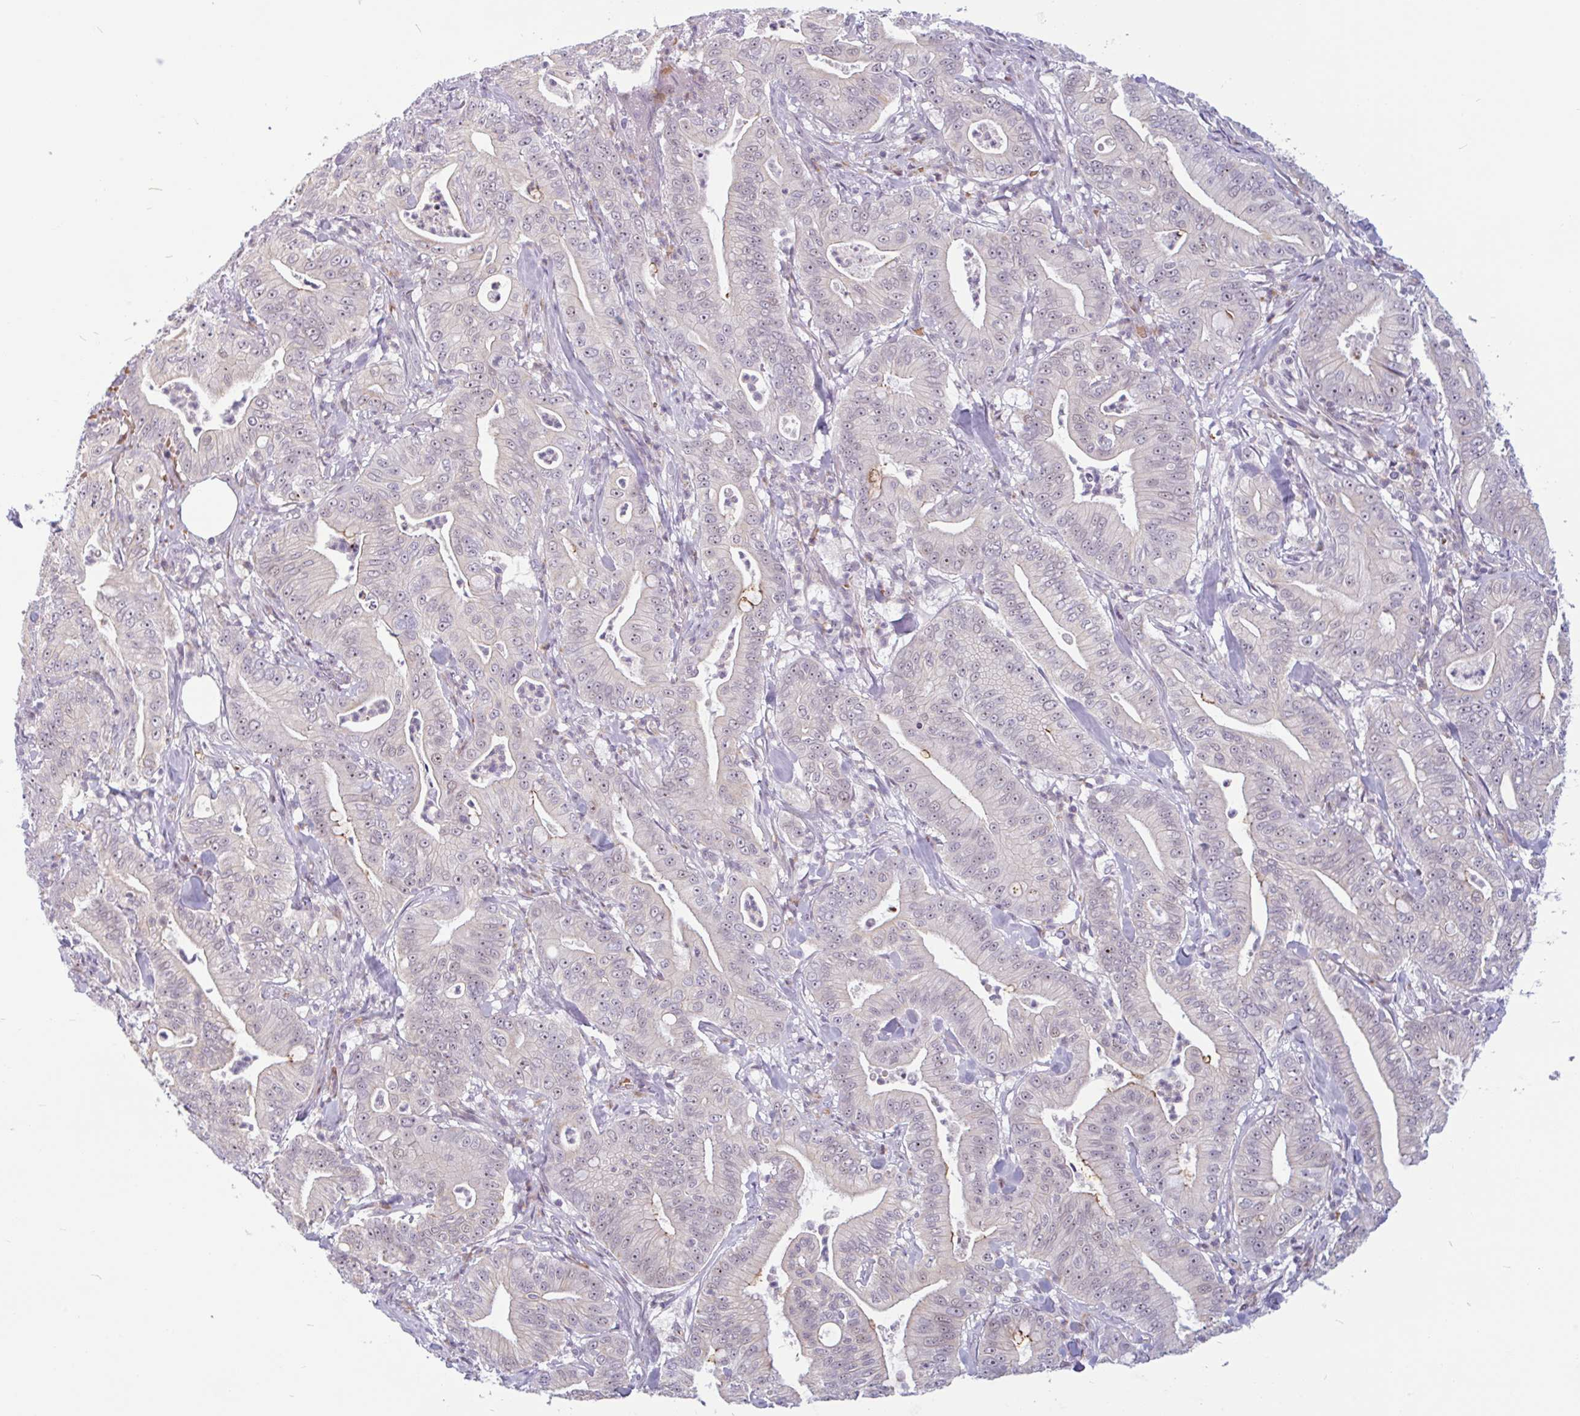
{"staining": {"intensity": "weak", "quantity": "<25%", "location": "nuclear"}, "tissue": "pancreatic cancer", "cell_type": "Tumor cells", "image_type": "cancer", "snomed": [{"axis": "morphology", "description": "Adenocarcinoma, NOS"}, {"axis": "topography", "description": "Pancreas"}], "caption": "A high-resolution histopathology image shows immunohistochemistry (IHC) staining of adenocarcinoma (pancreatic), which shows no significant expression in tumor cells.", "gene": "TMEM119", "patient": {"sex": "male", "age": 71}}